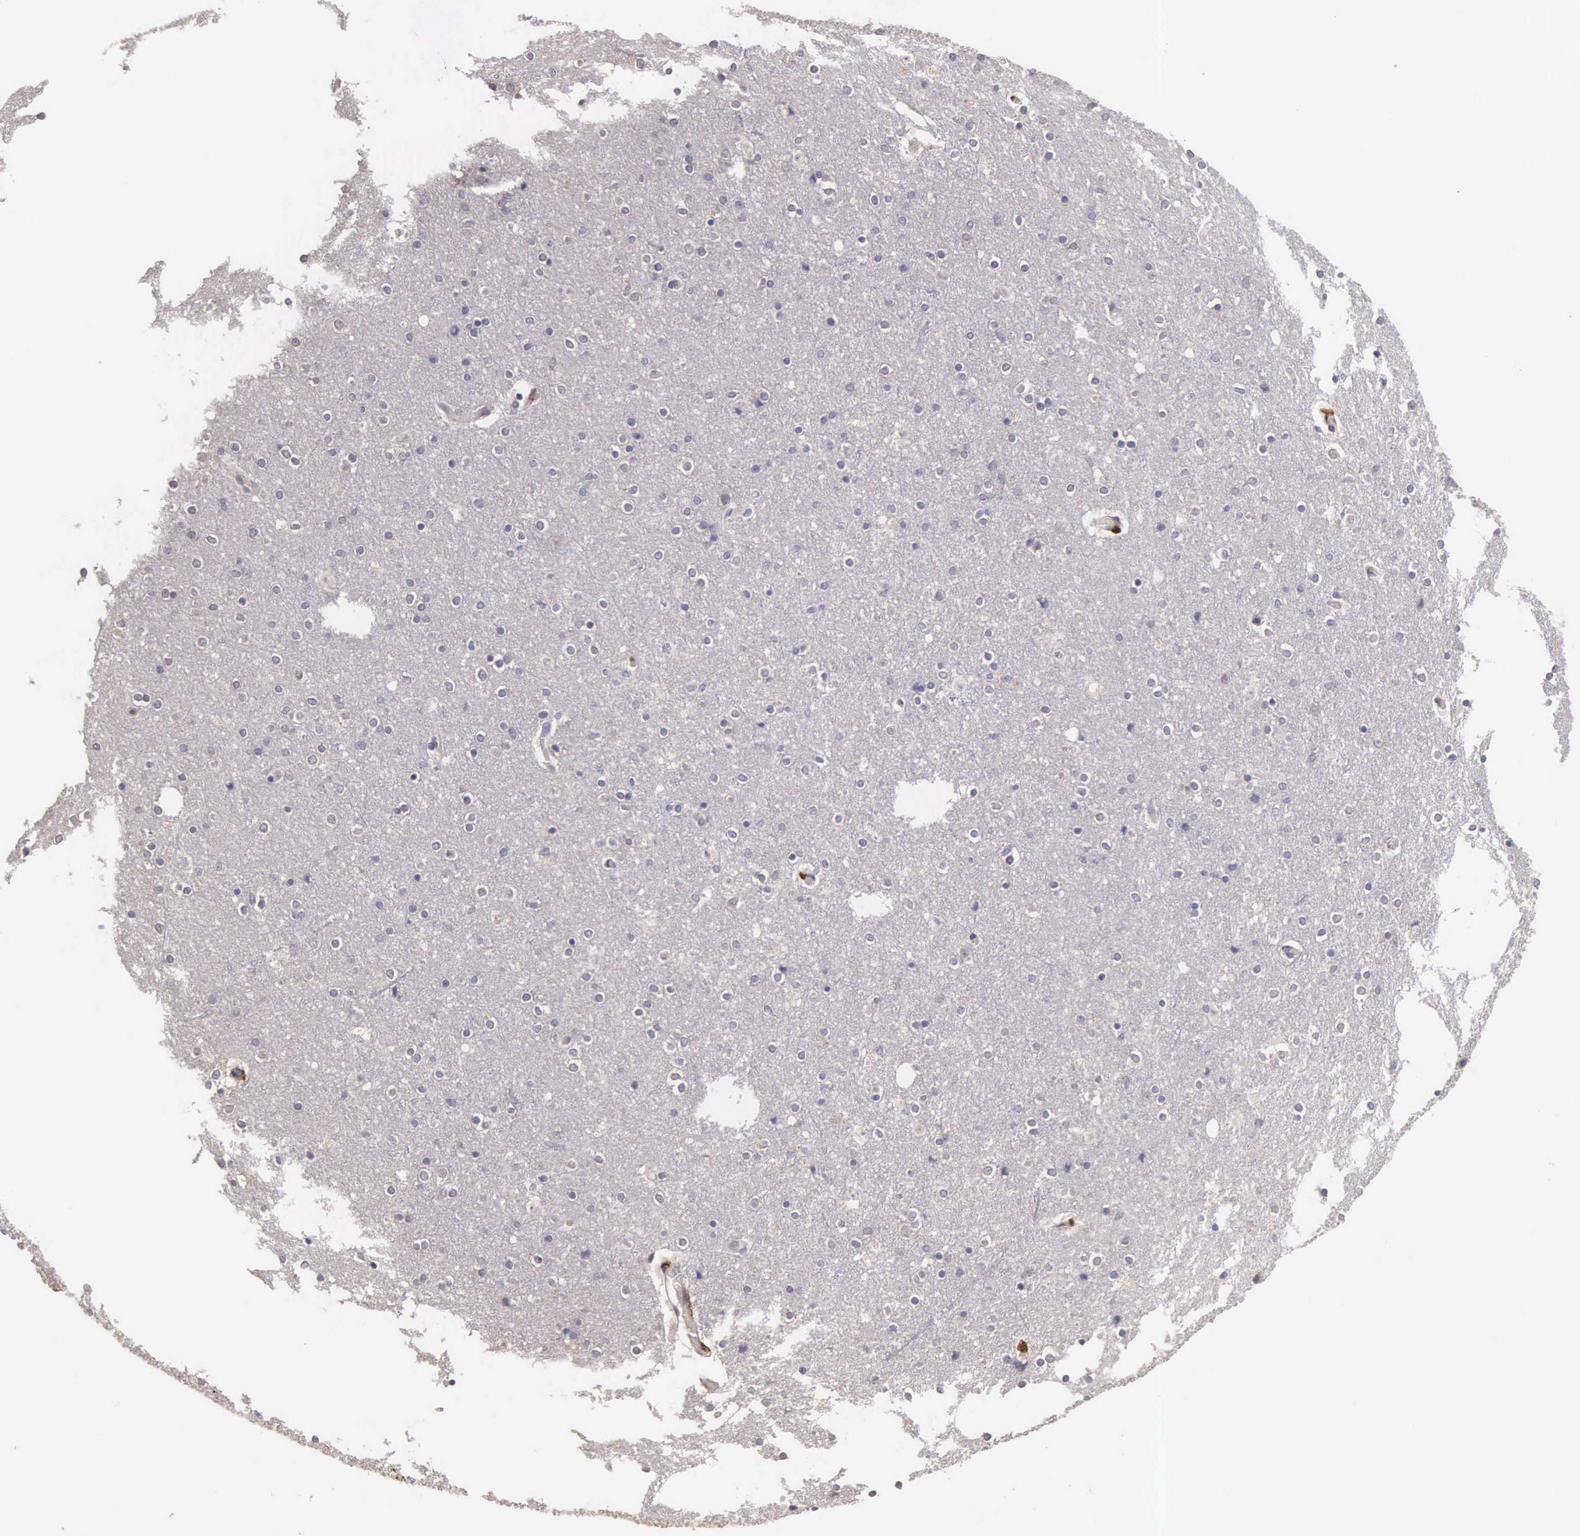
{"staining": {"intensity": "negative", "quantity": "none", "location": "none"}, "tissue": "cerebral cortex", "cell_type": "Endothelial cells", "image_type": "normal", "snomed": [{"axis": "morphology", "description": "Normal tissue, NOS"}, {"axis": "topography", "description": "Cerebral cortex"}], "caption": "Protein analysis of normal cerebral cortex displays no significant staining in endothelial cells.", "gene": "CDC45", "patient": {"sex": "female", "age": 54}}